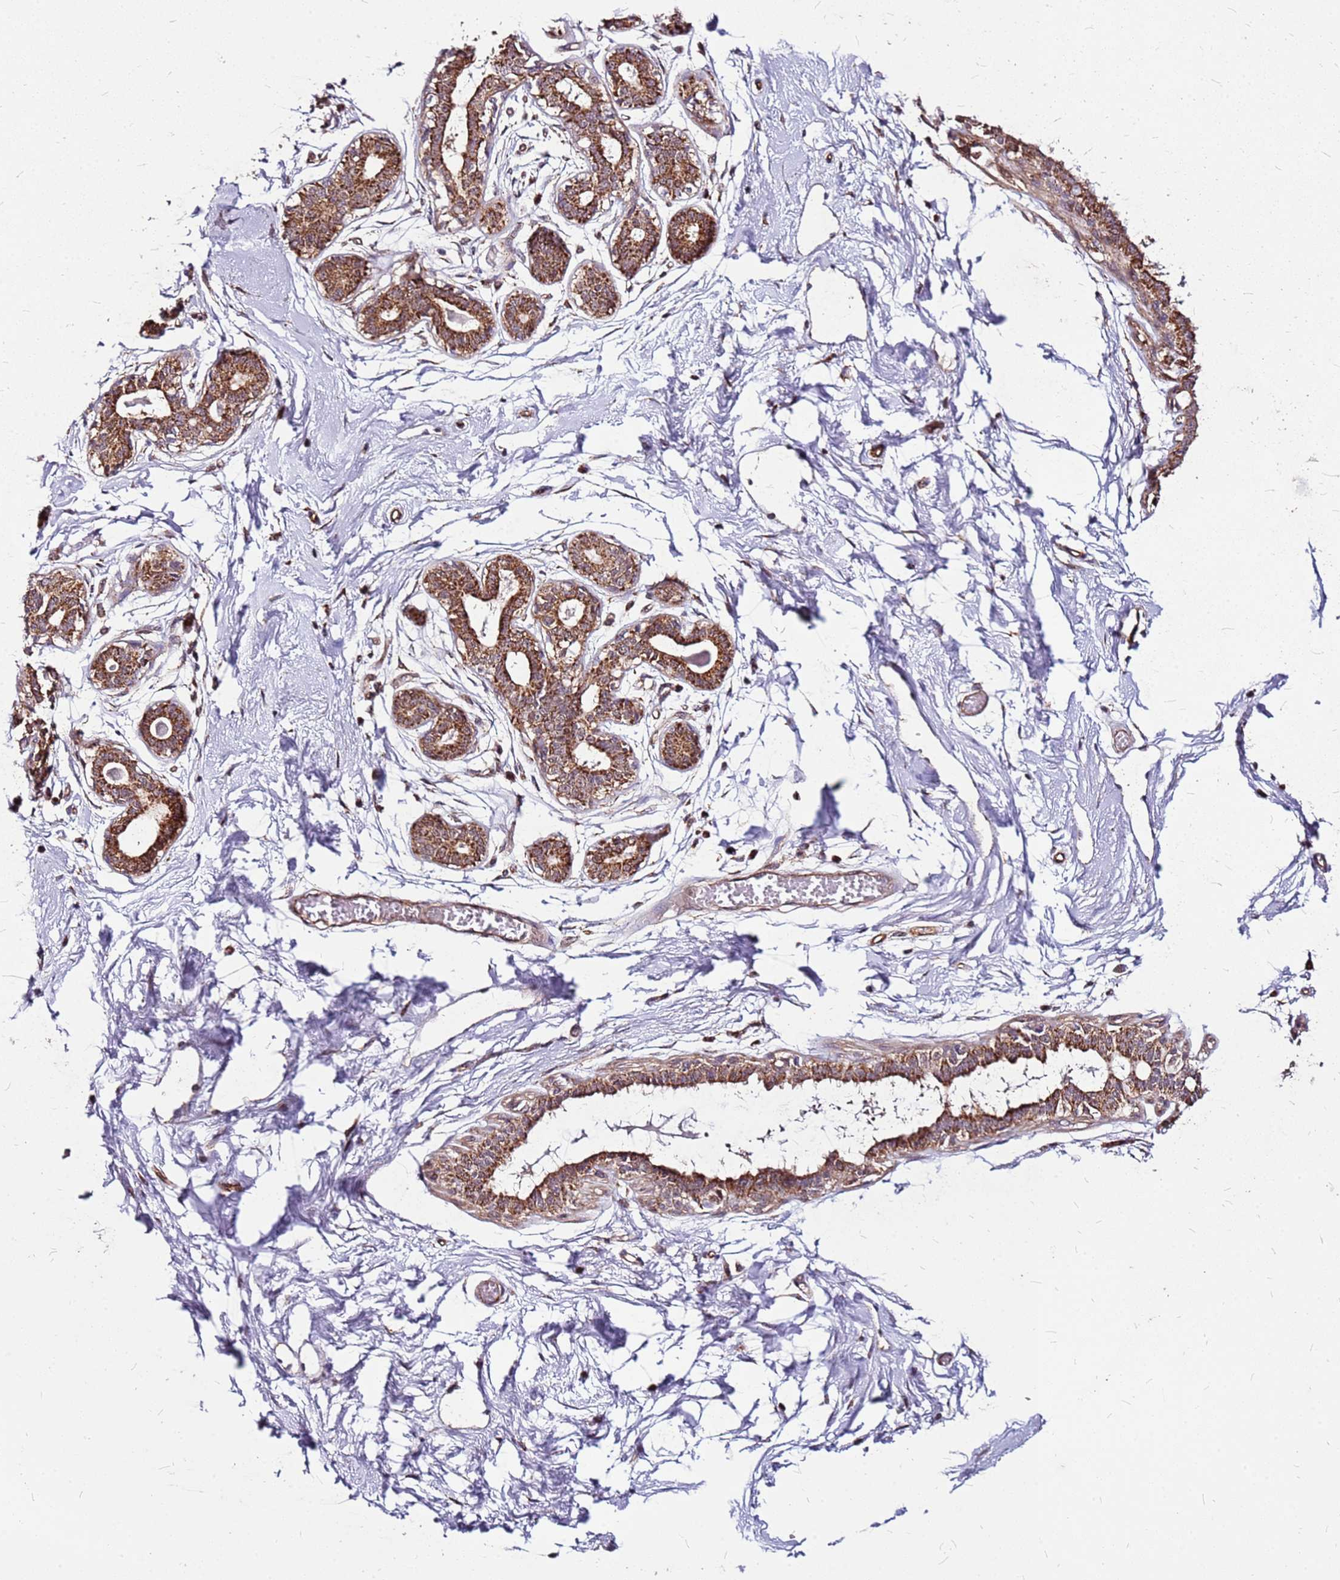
{"staining": {"intensity": "negative", "quantity": "none", "location": "none"}, "tissue": "breast", "cell_type": "Adipocytes", "image_type": "normal", "snomed": [{"axis": "morphology", "description": "Normal tissue, NOS"}, {"axis": "topography", "description": "Breast"}], "caption": "Adipocytes show no significant staining in unremarkable breast.", "gene": "OR51T1", "patient": {"sex": "female", "age": 45}}